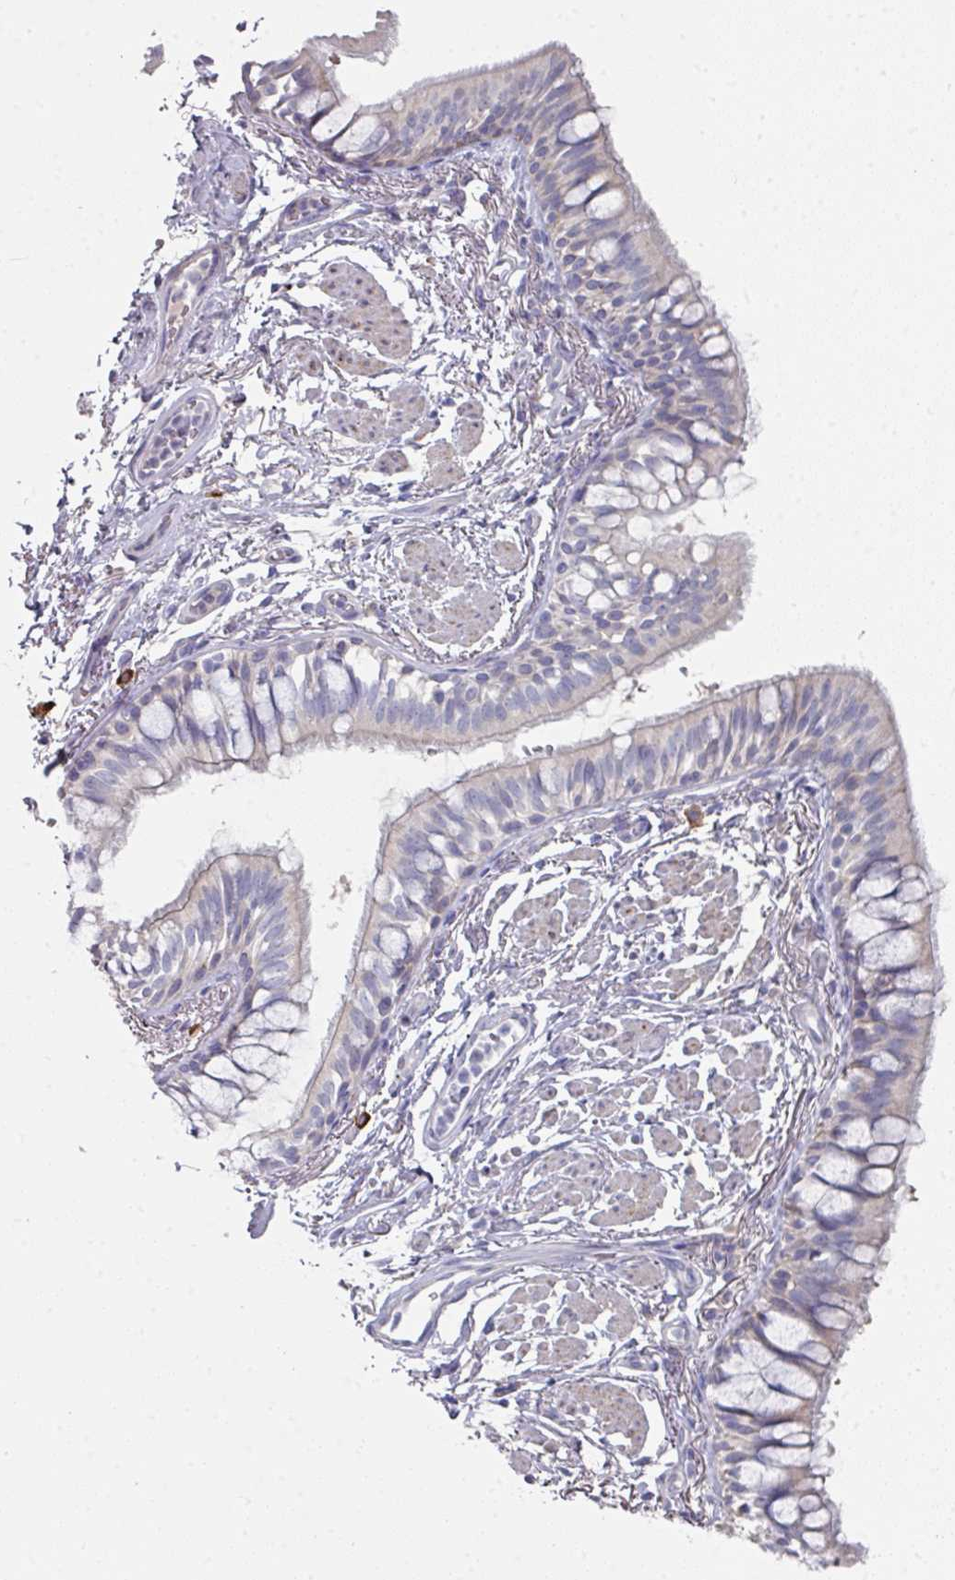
{"staining": {"intensity": "negative", "quantity": "none", "location": "none"}, "tissue": "bronchus", "cell_type": "Respiratory epithelial cells", "image_type": "normal", "snomed": [{"axis": "morphology", "description": "Normal tissue, NOS"}, {"axis": "topography", "description": "Bronchus"}], "caption": "Immunohistochemical staining of benign bronchus displays no significant staining in respiratory epithelial cells. Brightfield microscopy of IHC stained with DAB (3,3'-diaminobenzidine) (brown) and hematoxylin (blue), captured at high magnification.", "gene": "NT5C1A", "patient": {"sex": "male", "age": 70}}